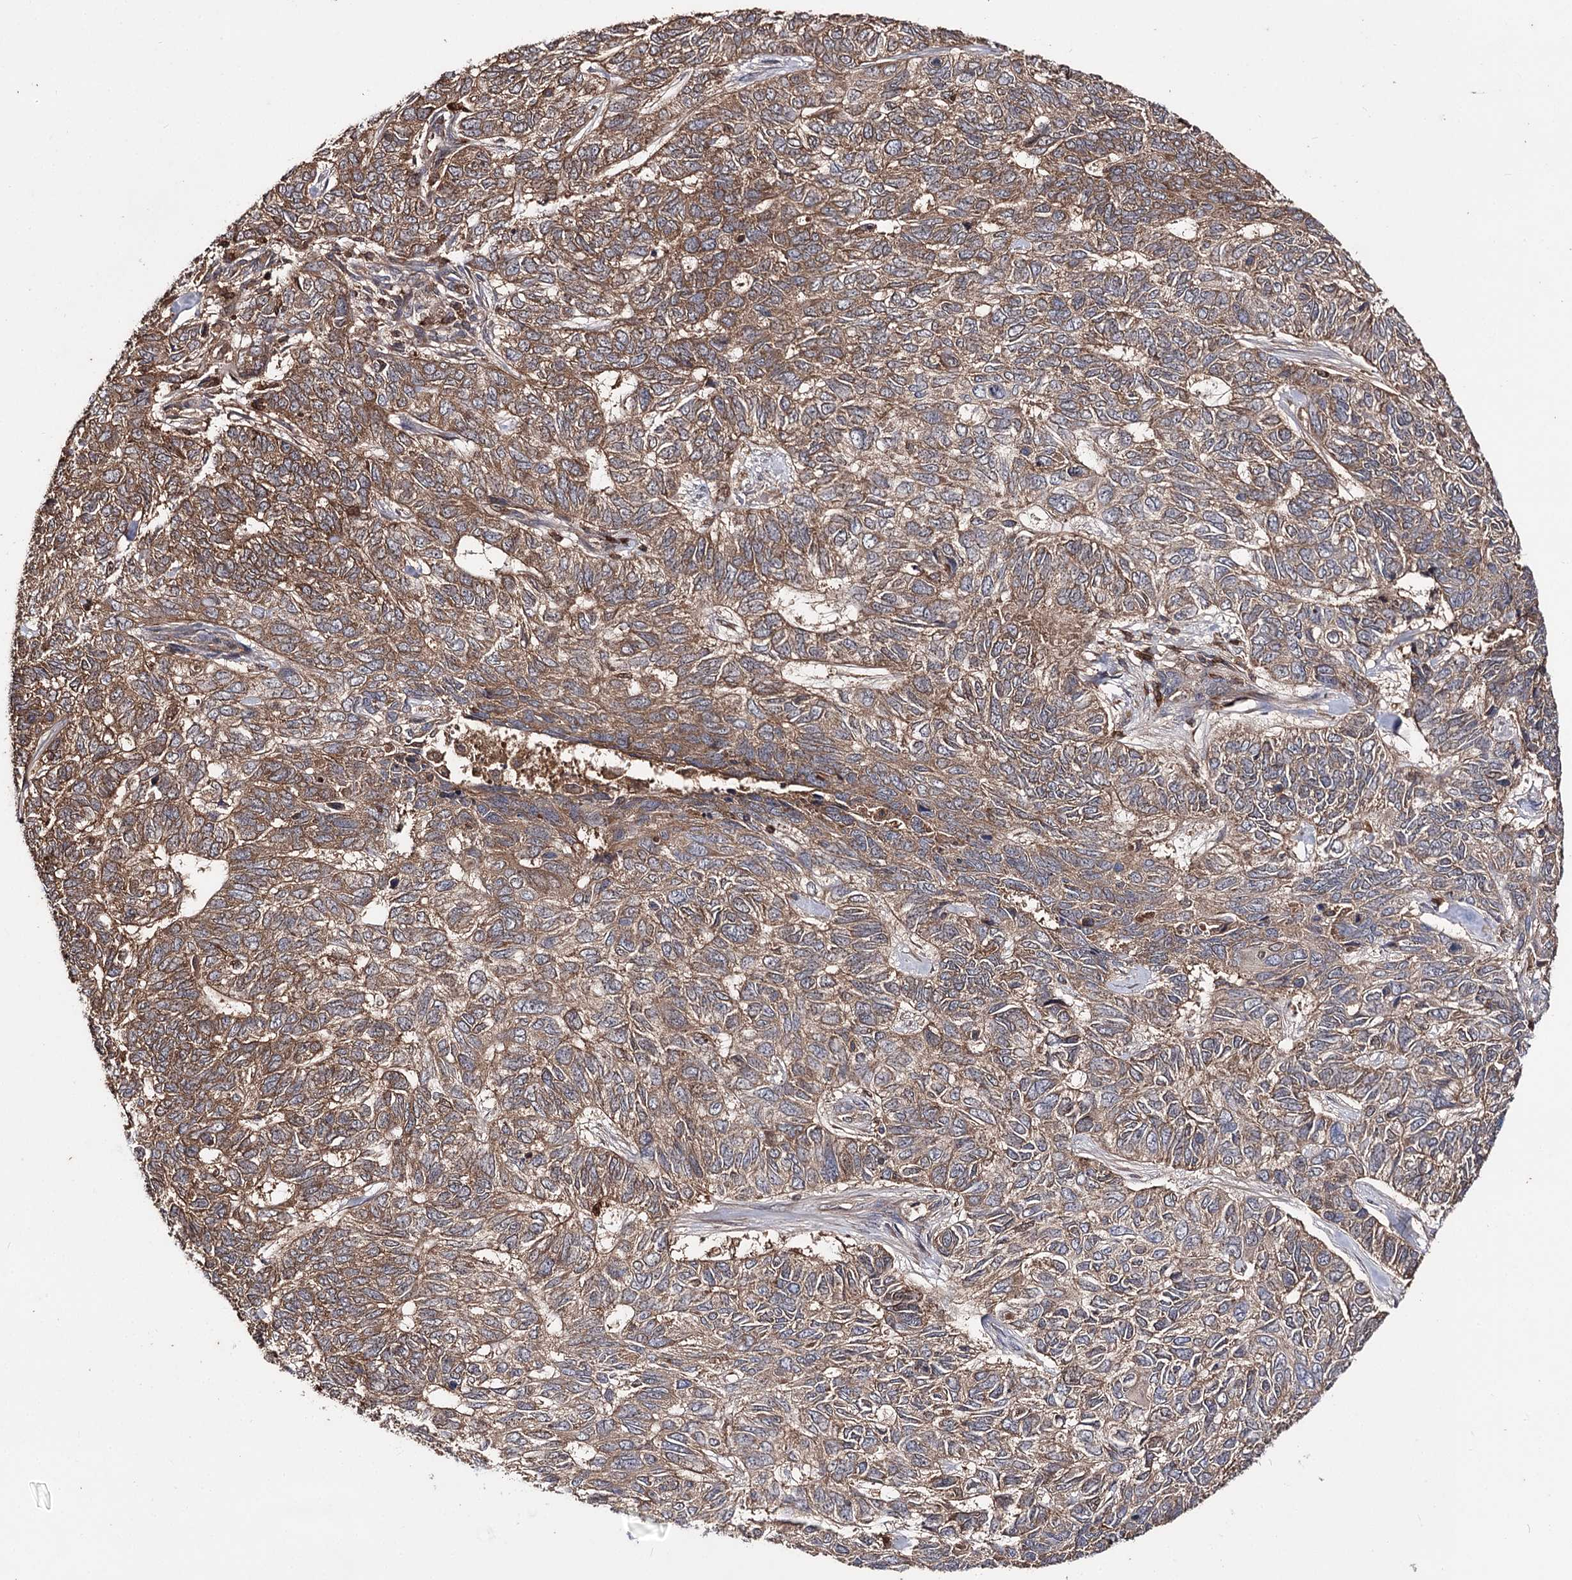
{"staining": {"intensity": "moderate", "quantity": ">75%", "location": "cytoplasmic/membranous"}, "tissue": "skin cancer", "cell_type": "Tumor cells", "image_type": "cancer", "snomed": [{"axis": "morphology", "description": "Basal cell carcinoma"}, {"axis": "topography", "description": "Skin"}], "caption": "Skin cancer stained with DAB immunohistochemistry shows medium levels of moderate cytoplasmic/membranous staining in about >75% of tumor cells.", "gene": "FAM53B", "patient": {"sex": "female", "age": 65}}